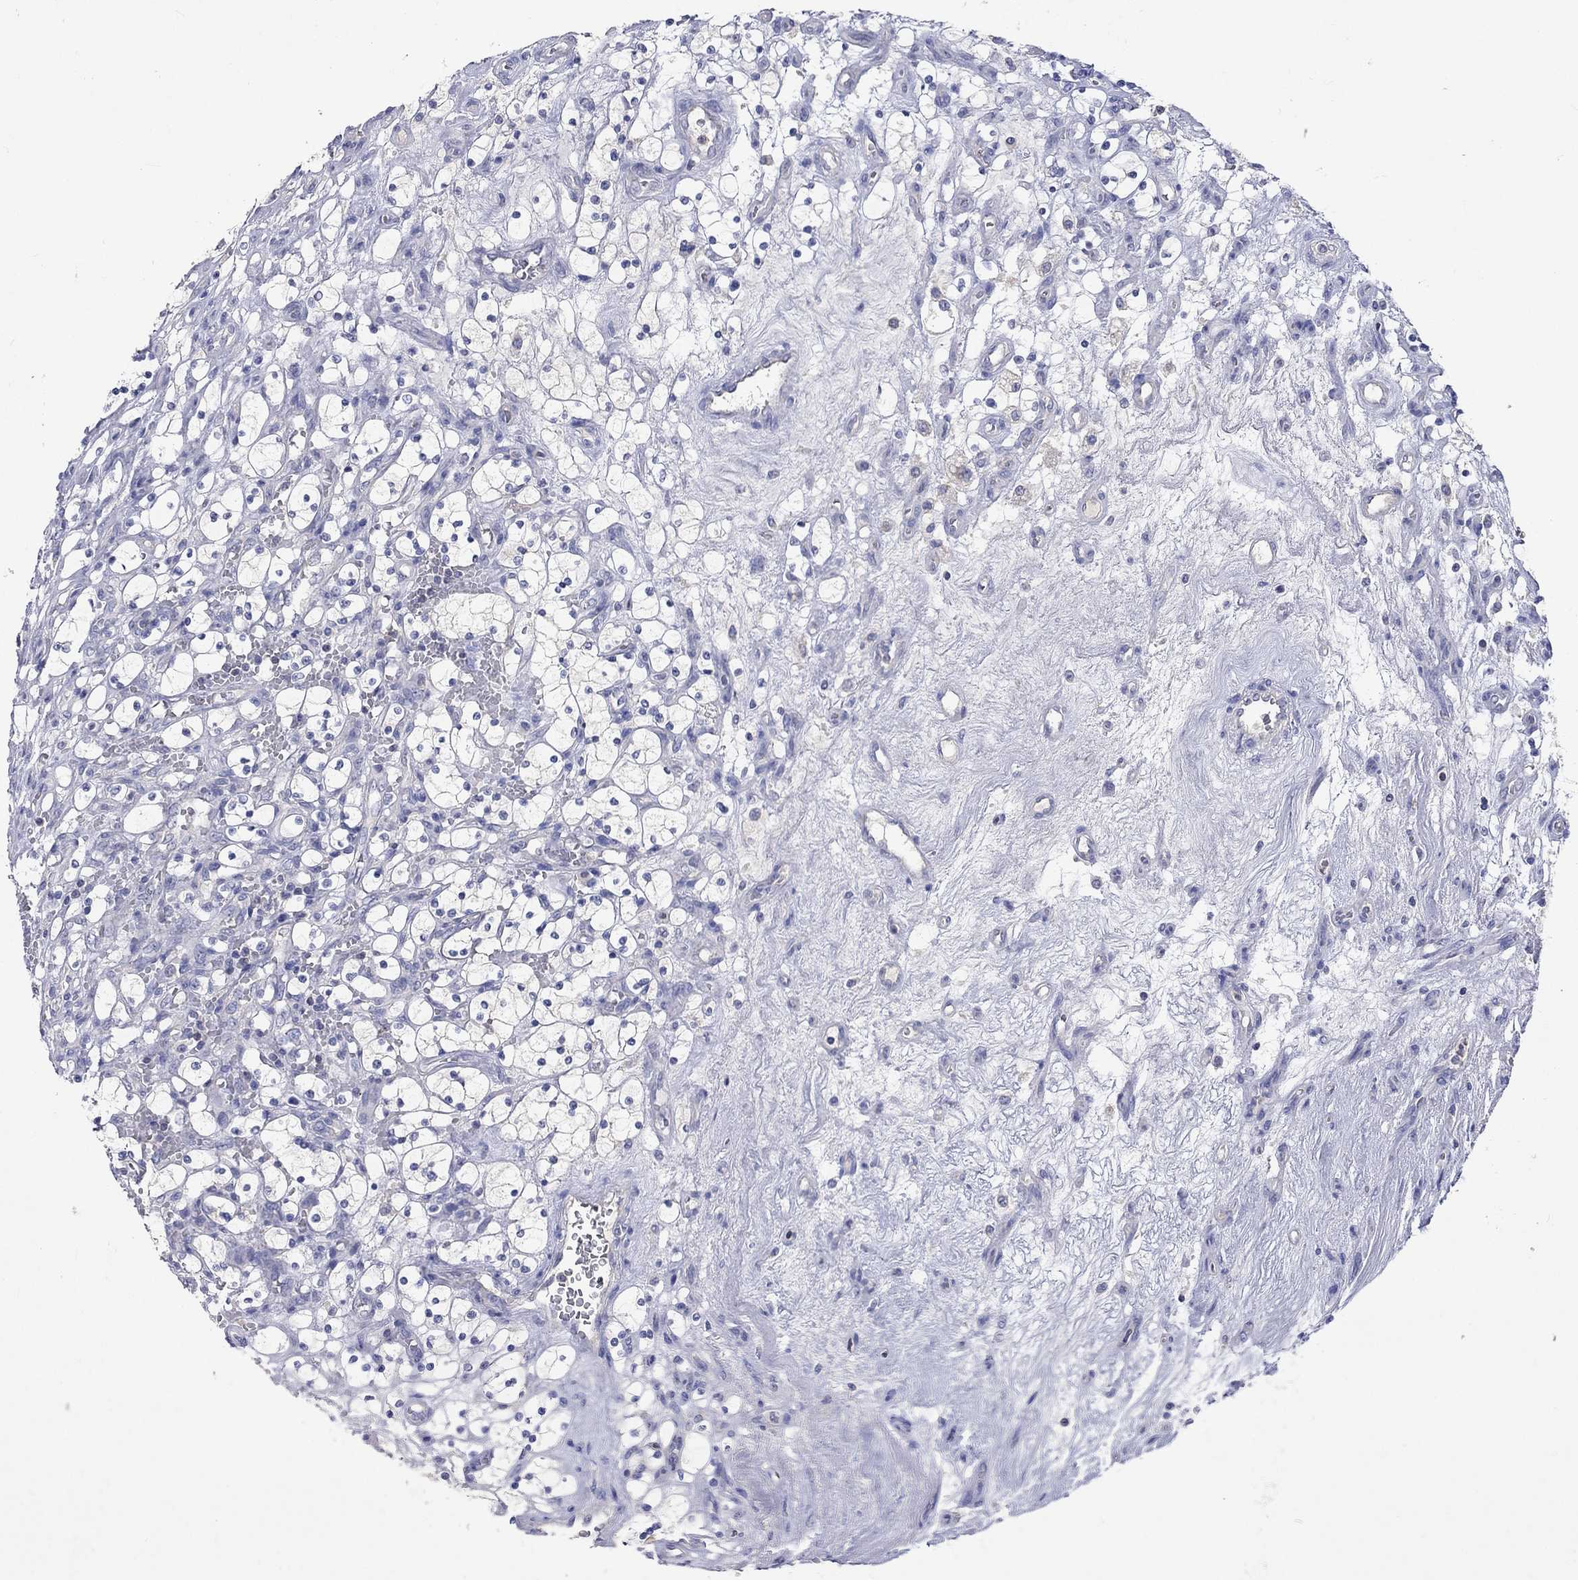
{"staining": {"intensity": "negative", "quantity": "none", "location": "none"}, "tissue": "renal cancer", "cell_type": "Tumor cells", "image_type": "cancer", "snomed": [{"axis": "morphology", "description": "Adenocarcinoma, NOS"}, {"axis": "topography", "description": "Kidney"}], "caption": "High power microscopy image of an immunohistochemistry micrograph of renal cancer, revealing no significant staining in tumor cells.", "gene": "LRFN4", "patient": {"sex": "female", "age": 69}}